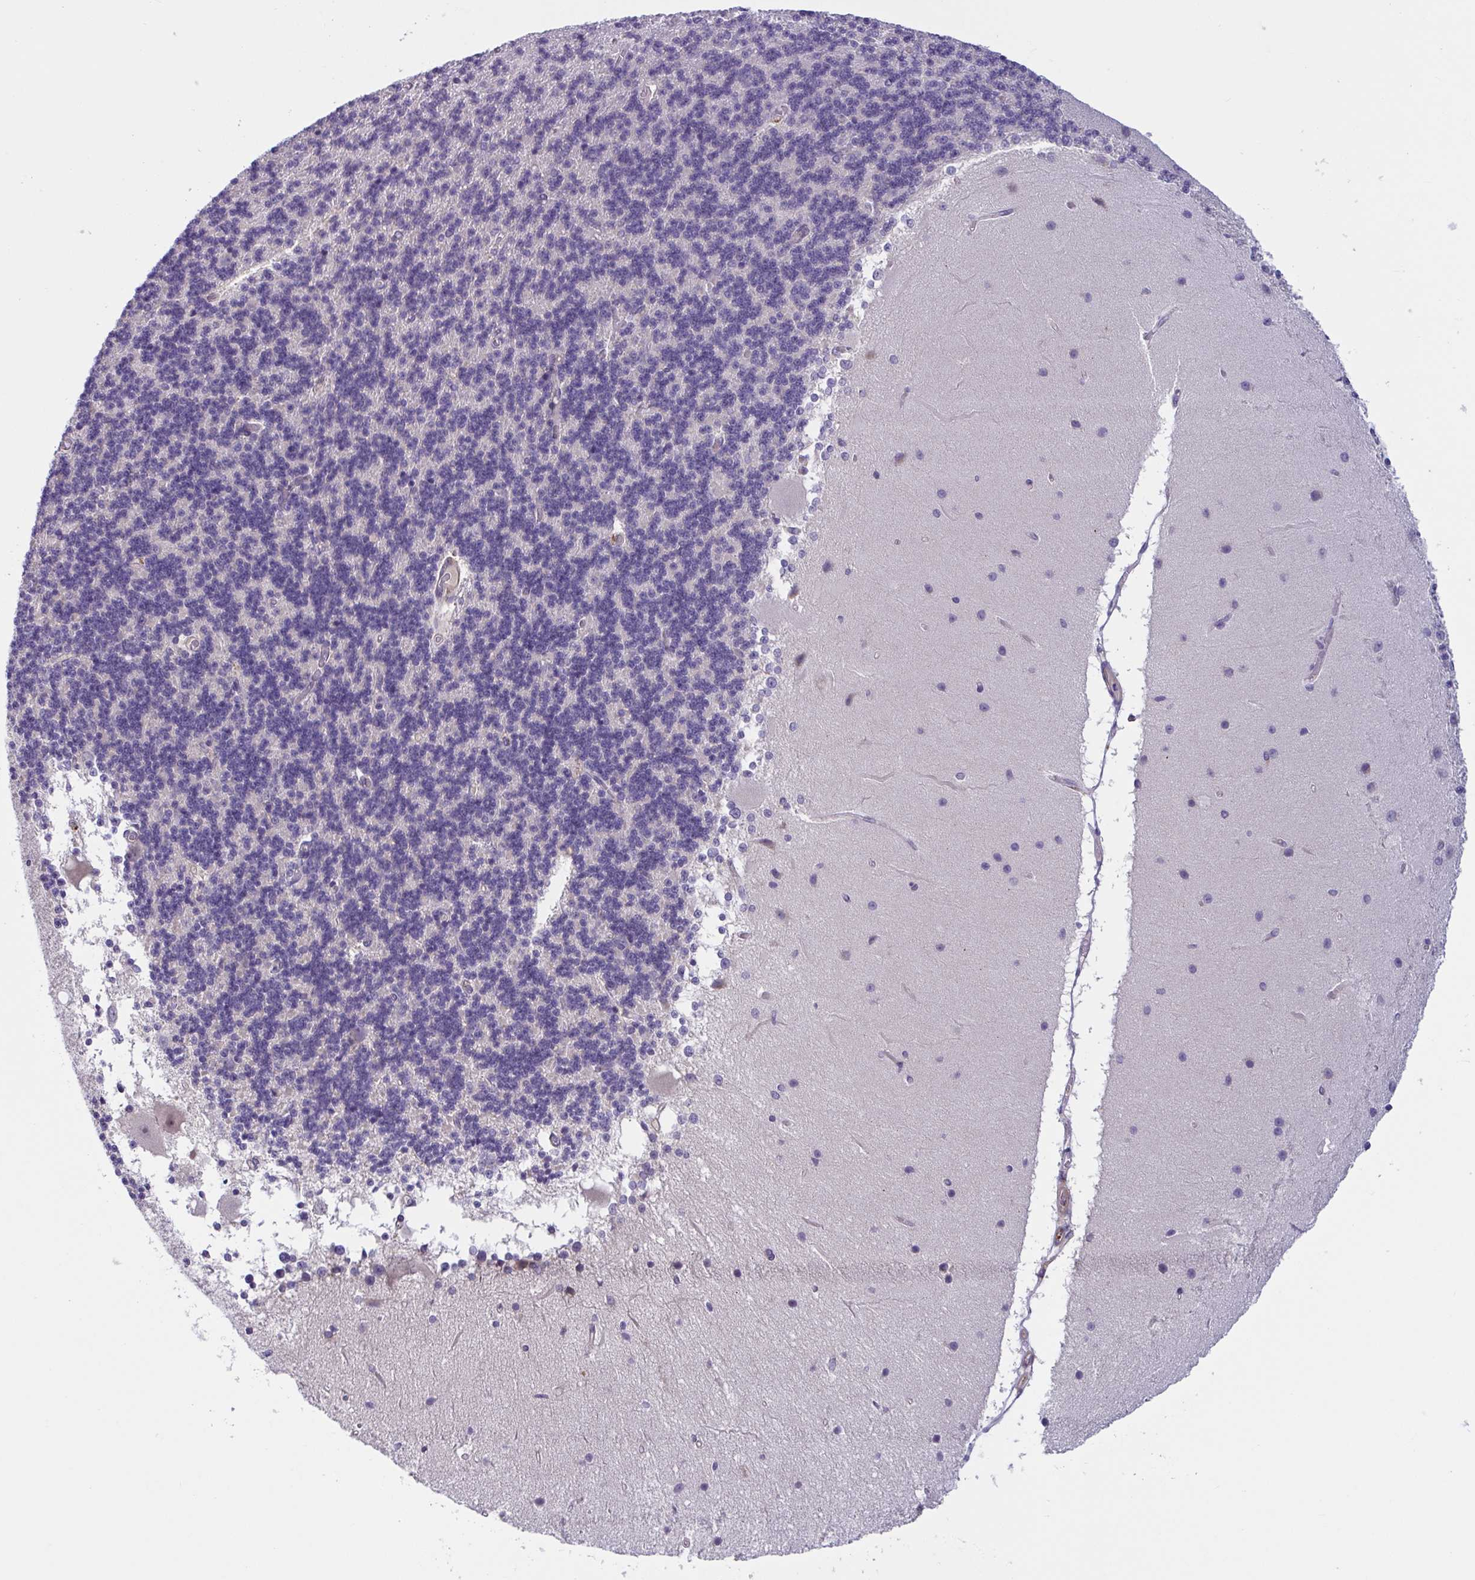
{"staining": {"intensity": "negative", "quantity": "none", "location": "none"}, "tissue": "cerebellum", "cell_type": "Cells in granular layer", "image_type": "normal", "snomed": [{"axis": "morphology", "description": "Normal tissue, NOS"}, {"axis": "topography", "description": "Cerebellum"}], "caption": "A histopathology image of cerebellum stained for a protein displays no brown staining in cells in granular layer.", "gene": "WNT9B", "patient": {"sex": "female", "age": 54}}